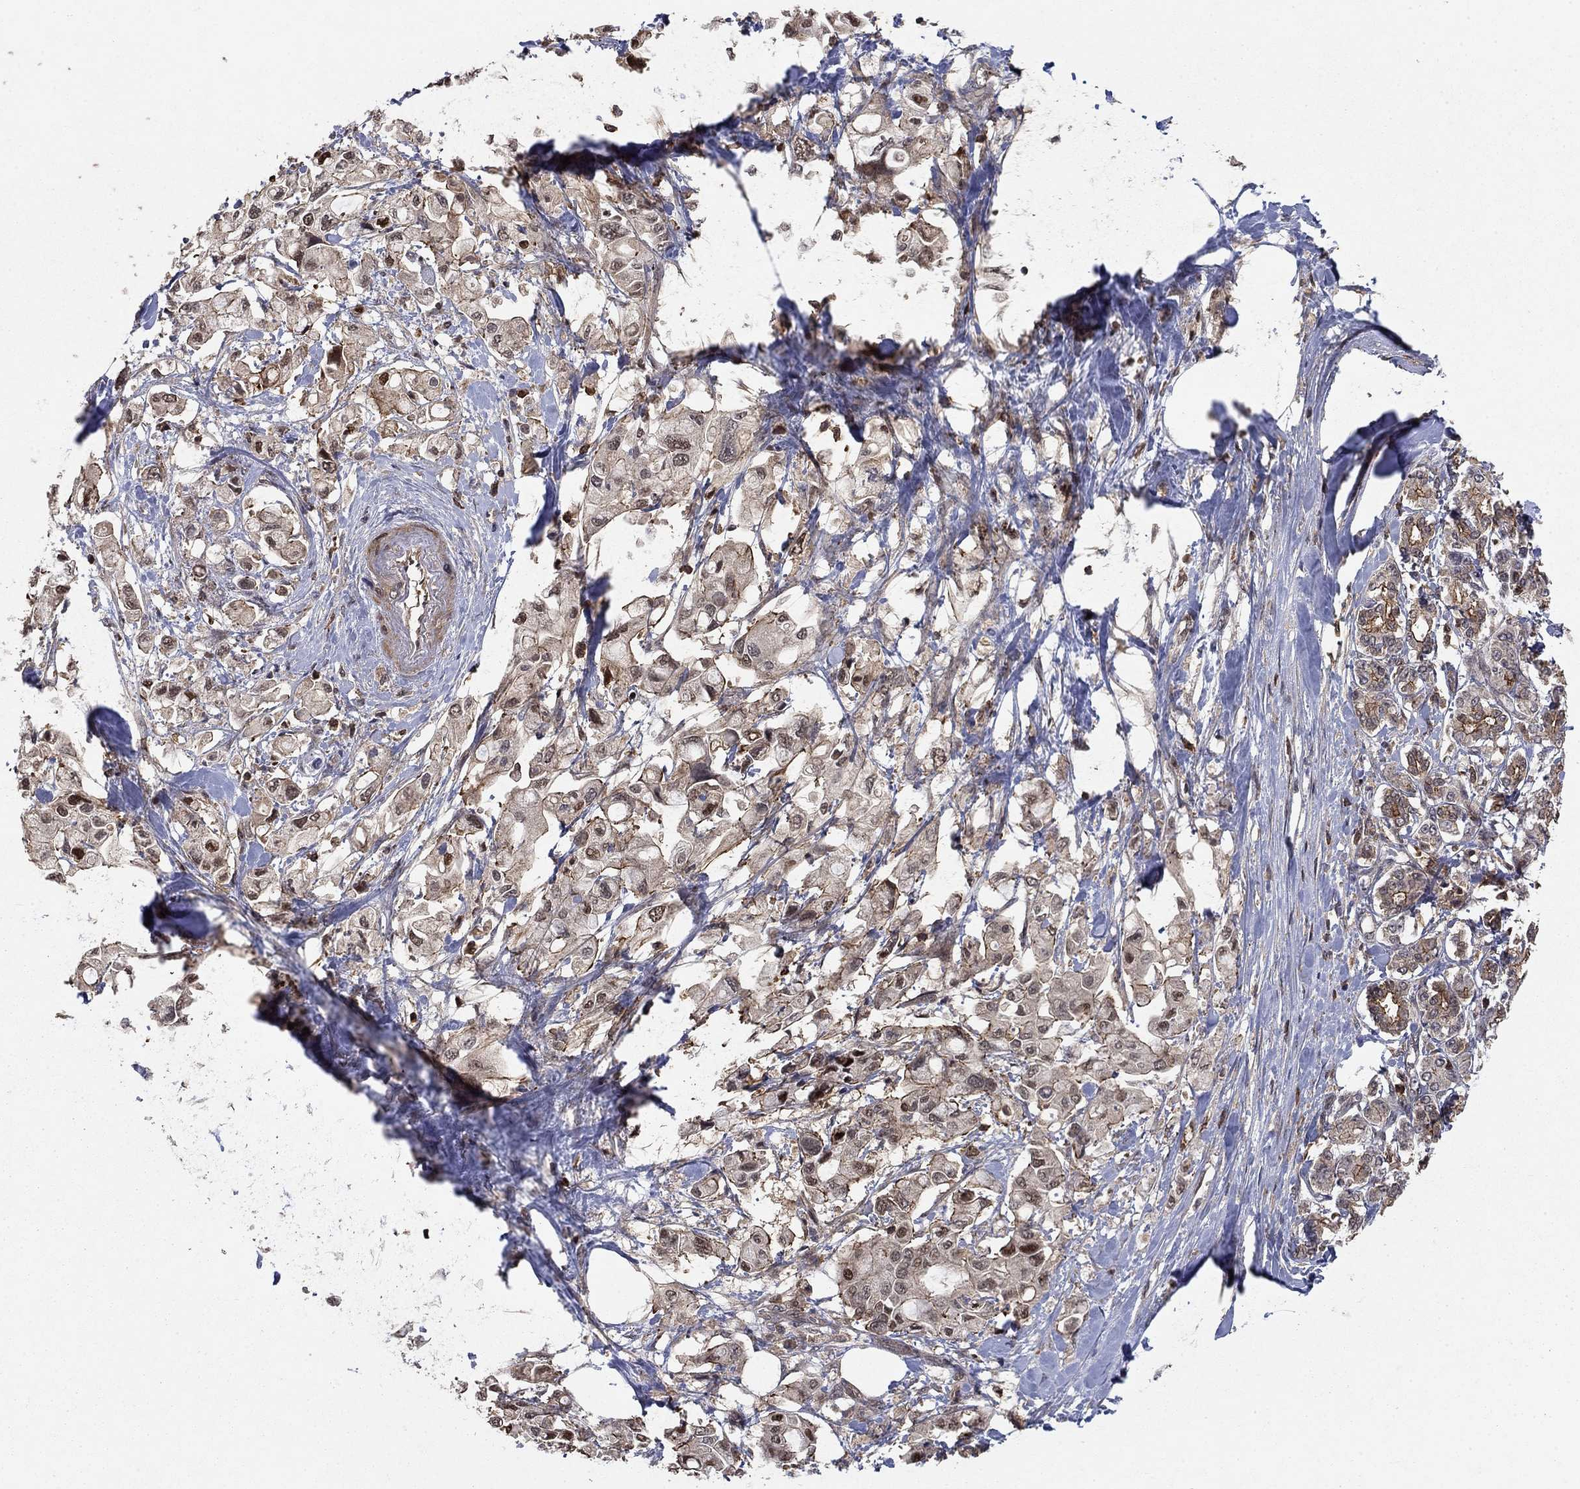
{"staining": {"intensity": "moderate", "quantity": "25%-75%", "location": "cytoplasmic/membranous,nuclear"}, "tissue": "pancreatic cancer", "cell_type": "Tumor cells", "image_type": "cancer", "snomed": [{"axis": "morphology", "description": "Adenocarcinoma, NOS"}, {"axis": "topography", "description": "Pancreas"}], "caption": "A micrograph of pancreatic adenocarcinoma stained for a protein exhibits moderate cytoplasmic/membranous and nuclear brown staining in tumor cells.", "gene": "CCDC66", "patient": {"sex": "female", "age": 56}}